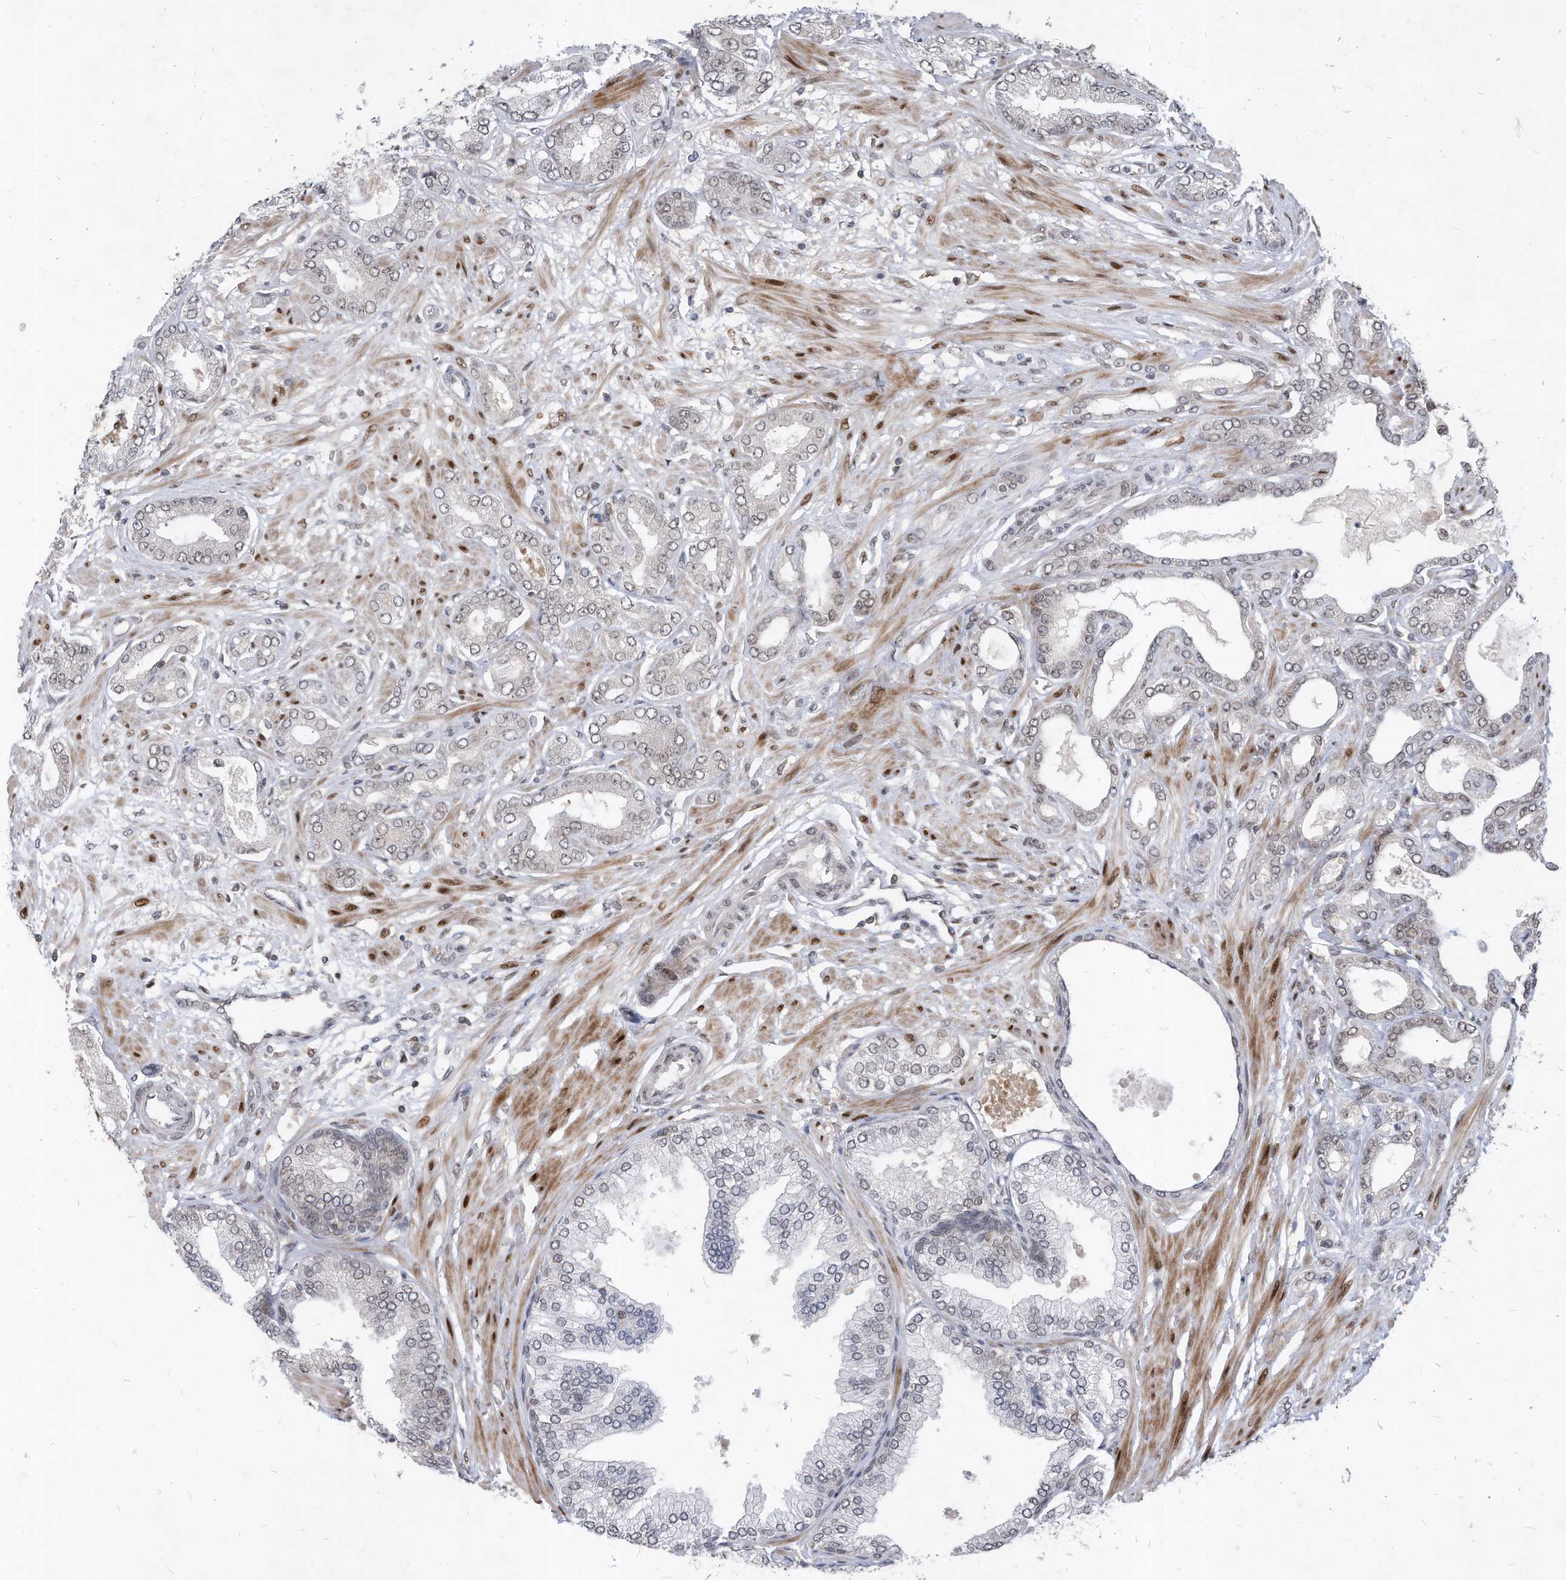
{"staining": {"intensity": "weak", "quantity": "<25%", "location": "nuclear"}, "tissue": "prostate cancer", "cell_type": "Tumor cells", "image_type": "cancer", "snomed": [{"axis": "morphology", "description": "Adenocarcinoma, Low grade"}, {"axis": "topography", "description": "Prostate"}], "caption": "IHC of human prostate cancer (adenocarcinoma (low-grade)) reveals no positivity in tumor cells. (DAB immunohistochemistry, high magnification).", "gene": "KPNB1", "patient": {"sex": "male", "age": 63}}